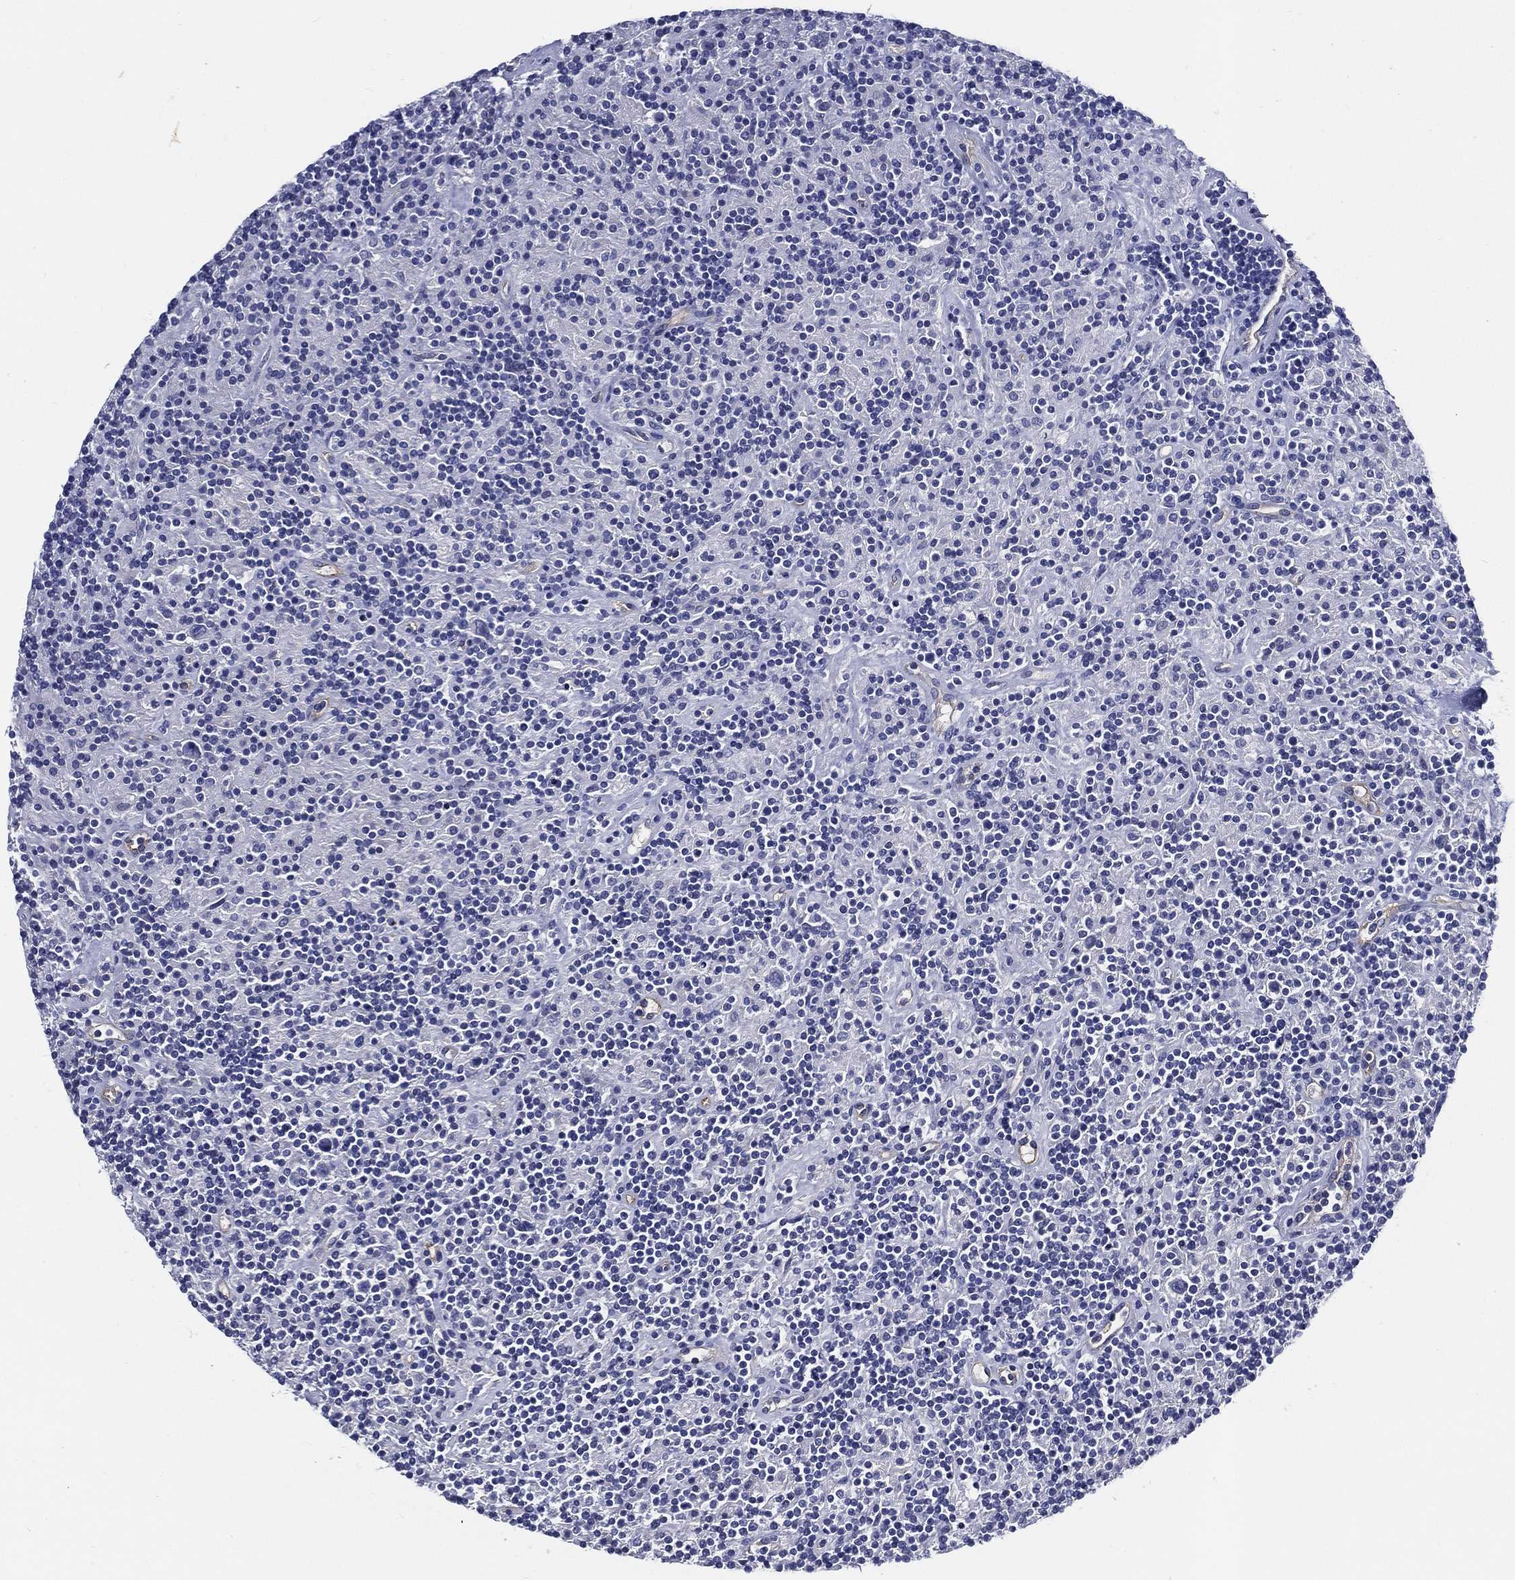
{"staining": {"intensity": "negative", "quantity": "none", "location": "none"}, "tissue": "lymphoma", "cell_type": "Tumor cells", "image_type": "cancer", "snomed": [{"axis": "morphology", "description": "Hodgkin's disease, NOS"}, {"axis": "topography", "description": "Lymph node"}], "caption": "Immunohistochemical staining of human Hodgkin's disease shows no significant expression in tumor cells.", "gene": "NEDD9", "patient": {"sex": "male", "age": 70}}